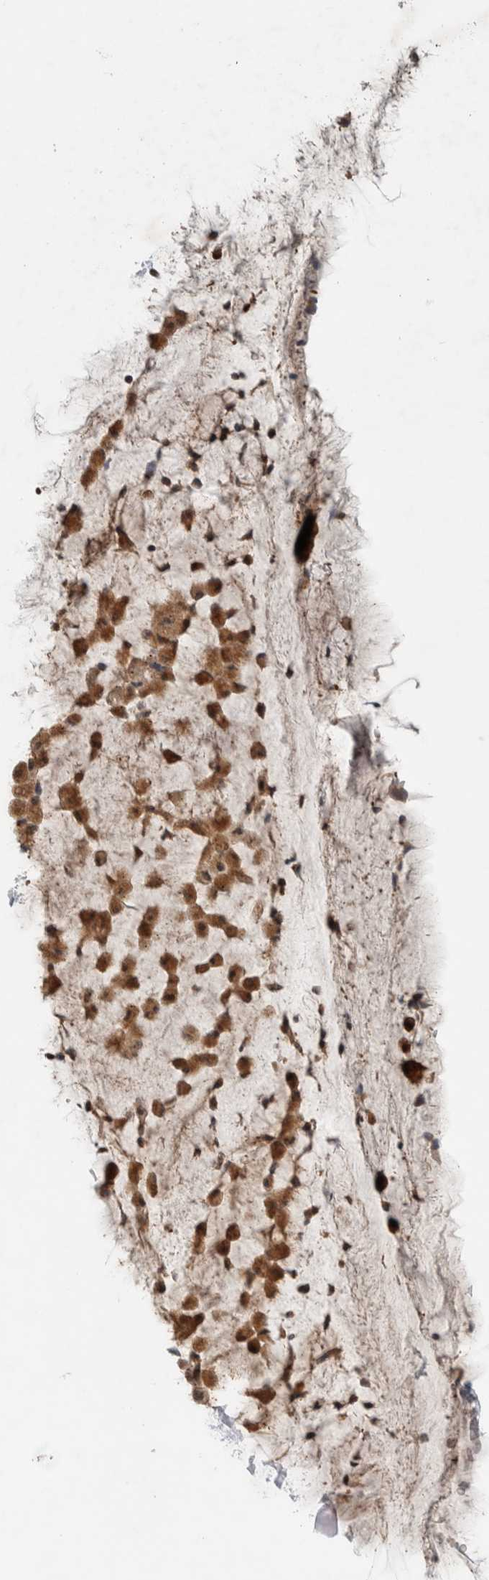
{"staining": {"intensity": "strong", "quantity": ">75%", "location": "cytoplasmic/membranous"}, "tissue": "bronchus", "cell_type": "Respiratory epithelial cells", "image_type": "normal", "snomed": [{"axis": "morphology", "description": "Normal tissue, NOS"}, {"axis": "topography", "description": "Cartilage tissue"}], "caption": "Immunohistochemistry (IHC) of normal bronchus shows high levels of strong cytoplasmic/membranous expression in about >75% of respiratory epithelial cells.", "gene": "DEPTOR", "patient": {"sex": "female", "age": 63}}